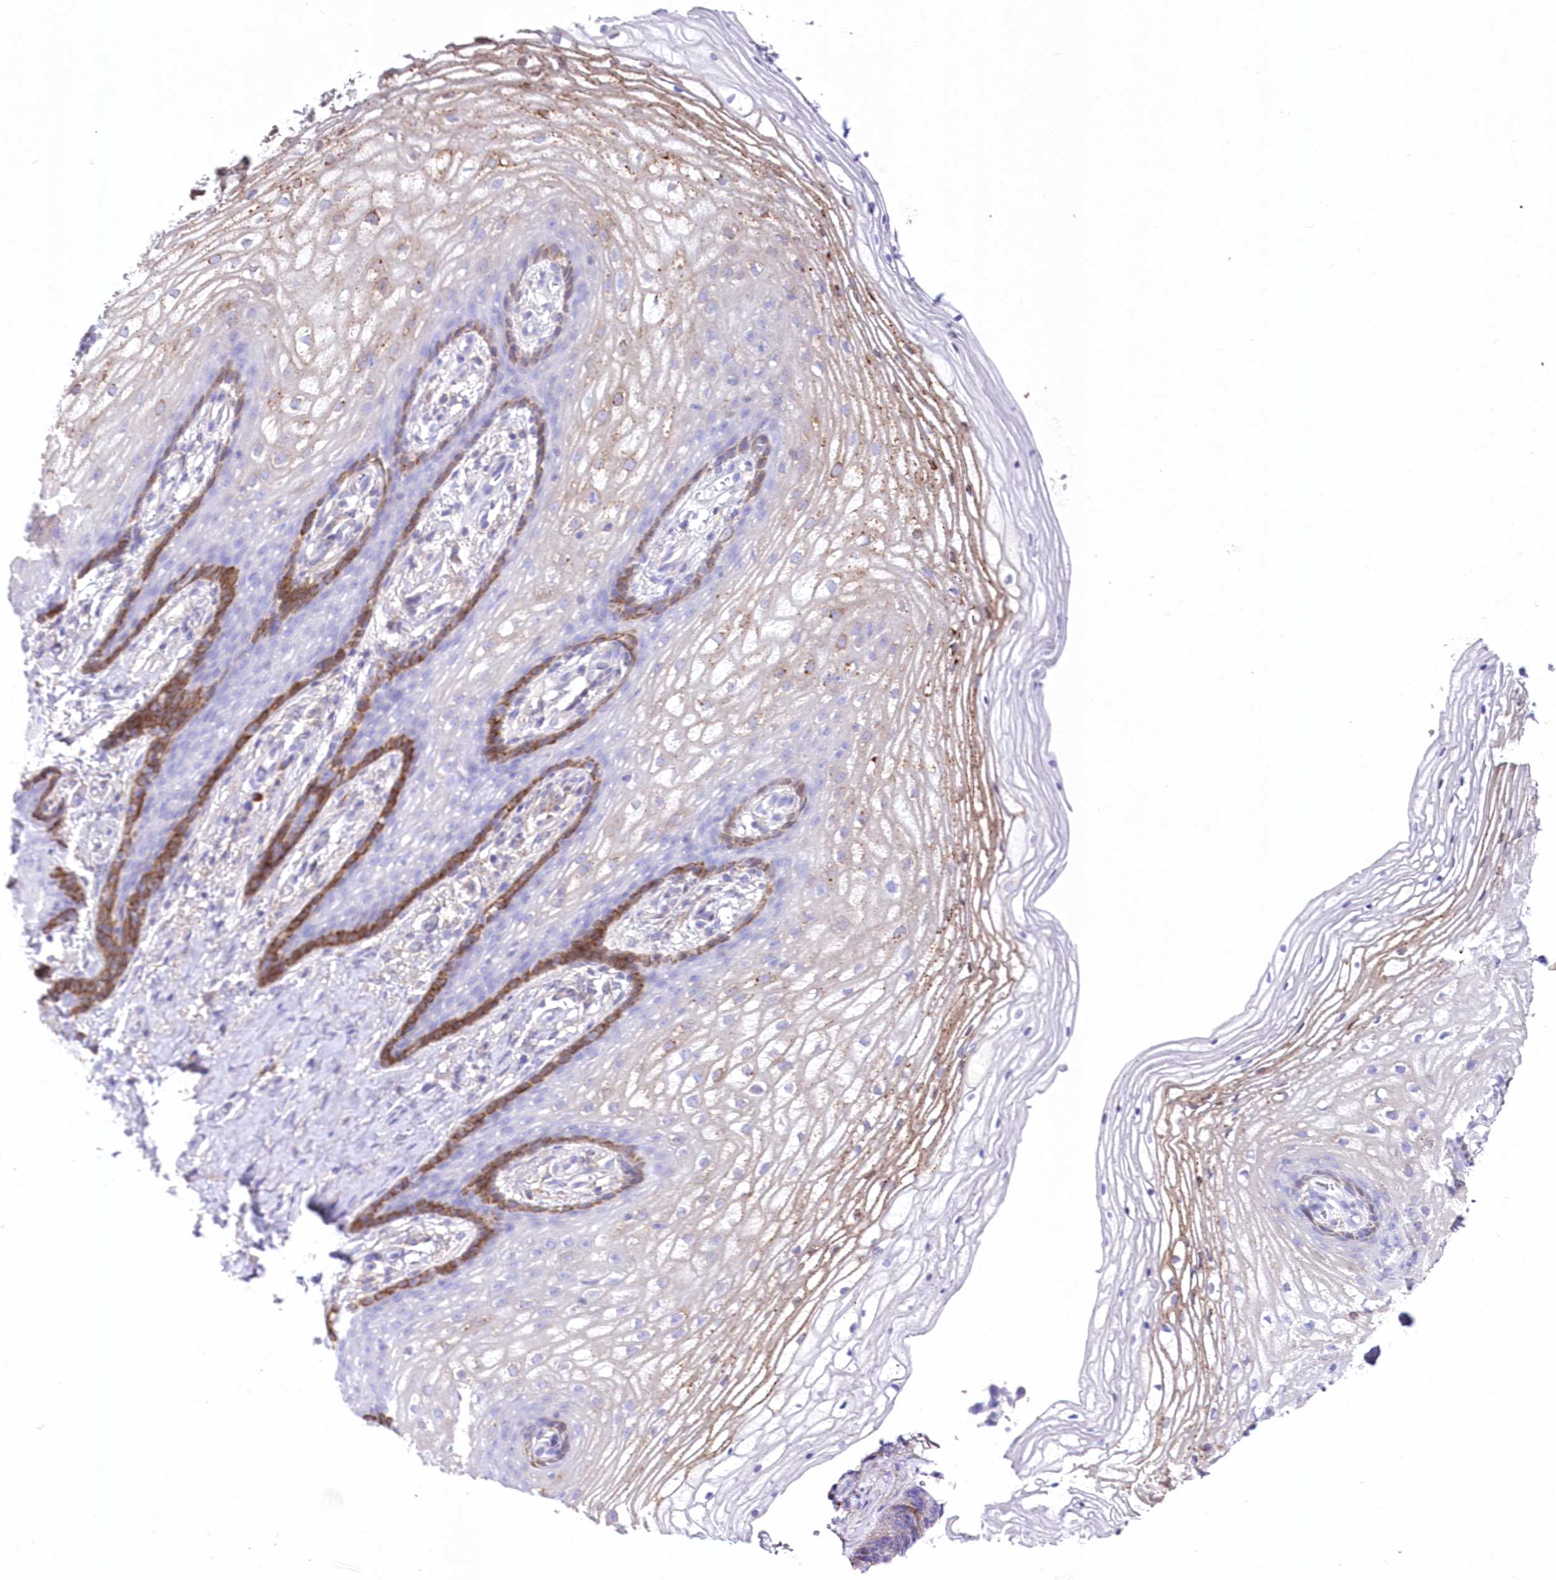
{"staining": {"intensity": "moderate", "quantity": "25%-75%", "location": "cytoplasmic/membranous"}, "tissue": "vagina", "cell_type": "Squamous epithelial cells", "image_type": "normal", "snomed": [{"axis": "morphology", "description": "Normal tissue, NOS"}, {"axis": "topography", "description": "Vagina"}], "caption": "The image demonstrates a brown stain indicating the presence of a protein in the cytoplasmic/membranous of squamous epithelial cells in vagina. (Stains: DAB in brown, nuclei in blue, Microscopy: brightfield microscopy at high magnification).", "gene": "DNAJC19", "patient": {"sex": "female", "age": 60}}